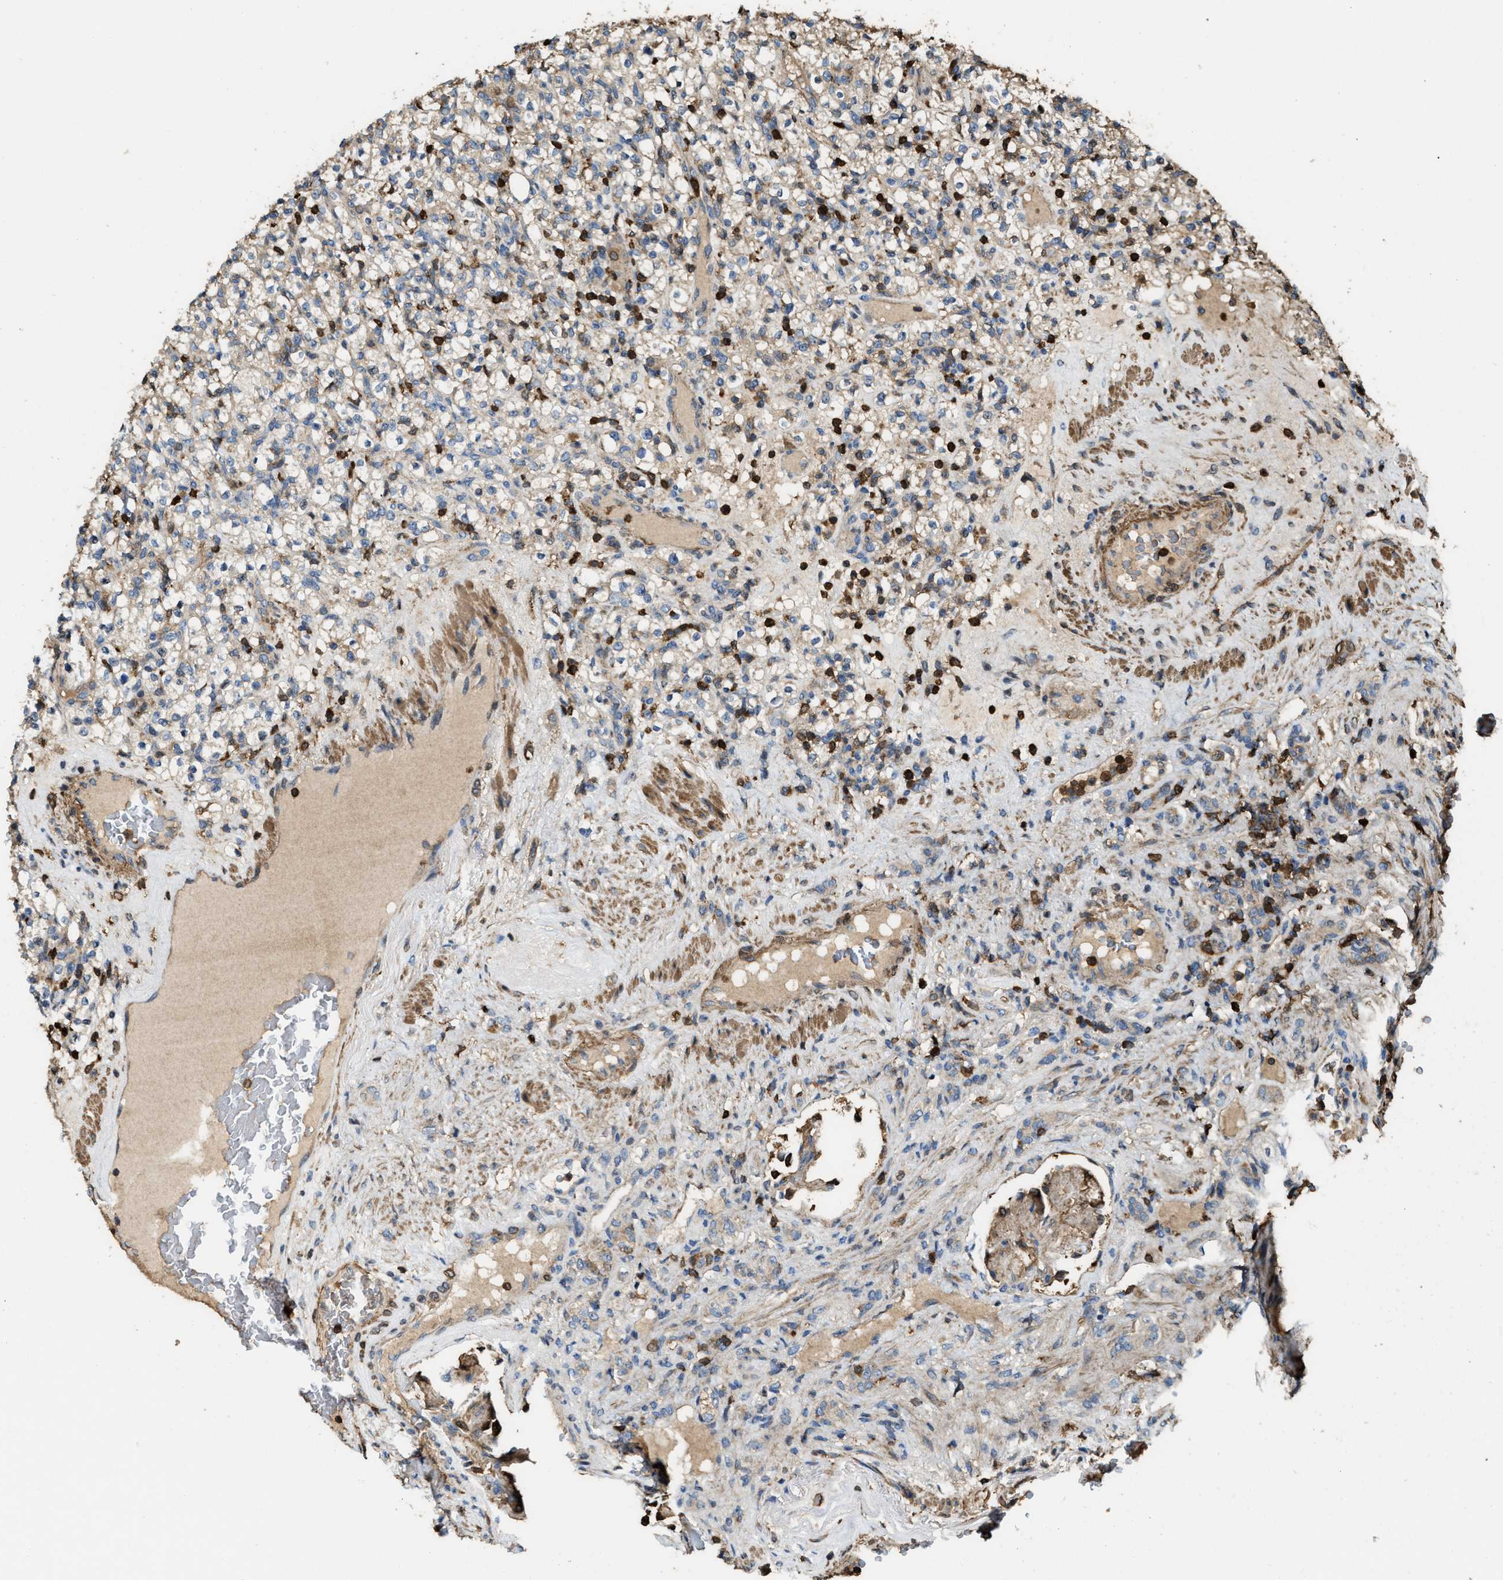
{"staining": {"intensity": "weak", "quantity": "<25%", "location": "cytoplasmic/membranous"}, "tissue": "renal cancer", "cell_type": "Tumor cells", "image_type": "cancer", "snomed": [{"axis": "morphology", "description": "Normal tissue, NOS"}, {"axis": "morphology", "description": "Adenocarcinoma, NOS"}, {"axis": "topography", "description": "Kidney"}], "caption": "Human renal adenocarcinoma stained for a protein using immunohistochemistry (IHC) reveals no positivity in tumor cells.", "gene": "SERPINB5", "patient": {"sex": "female", "age": 72}}